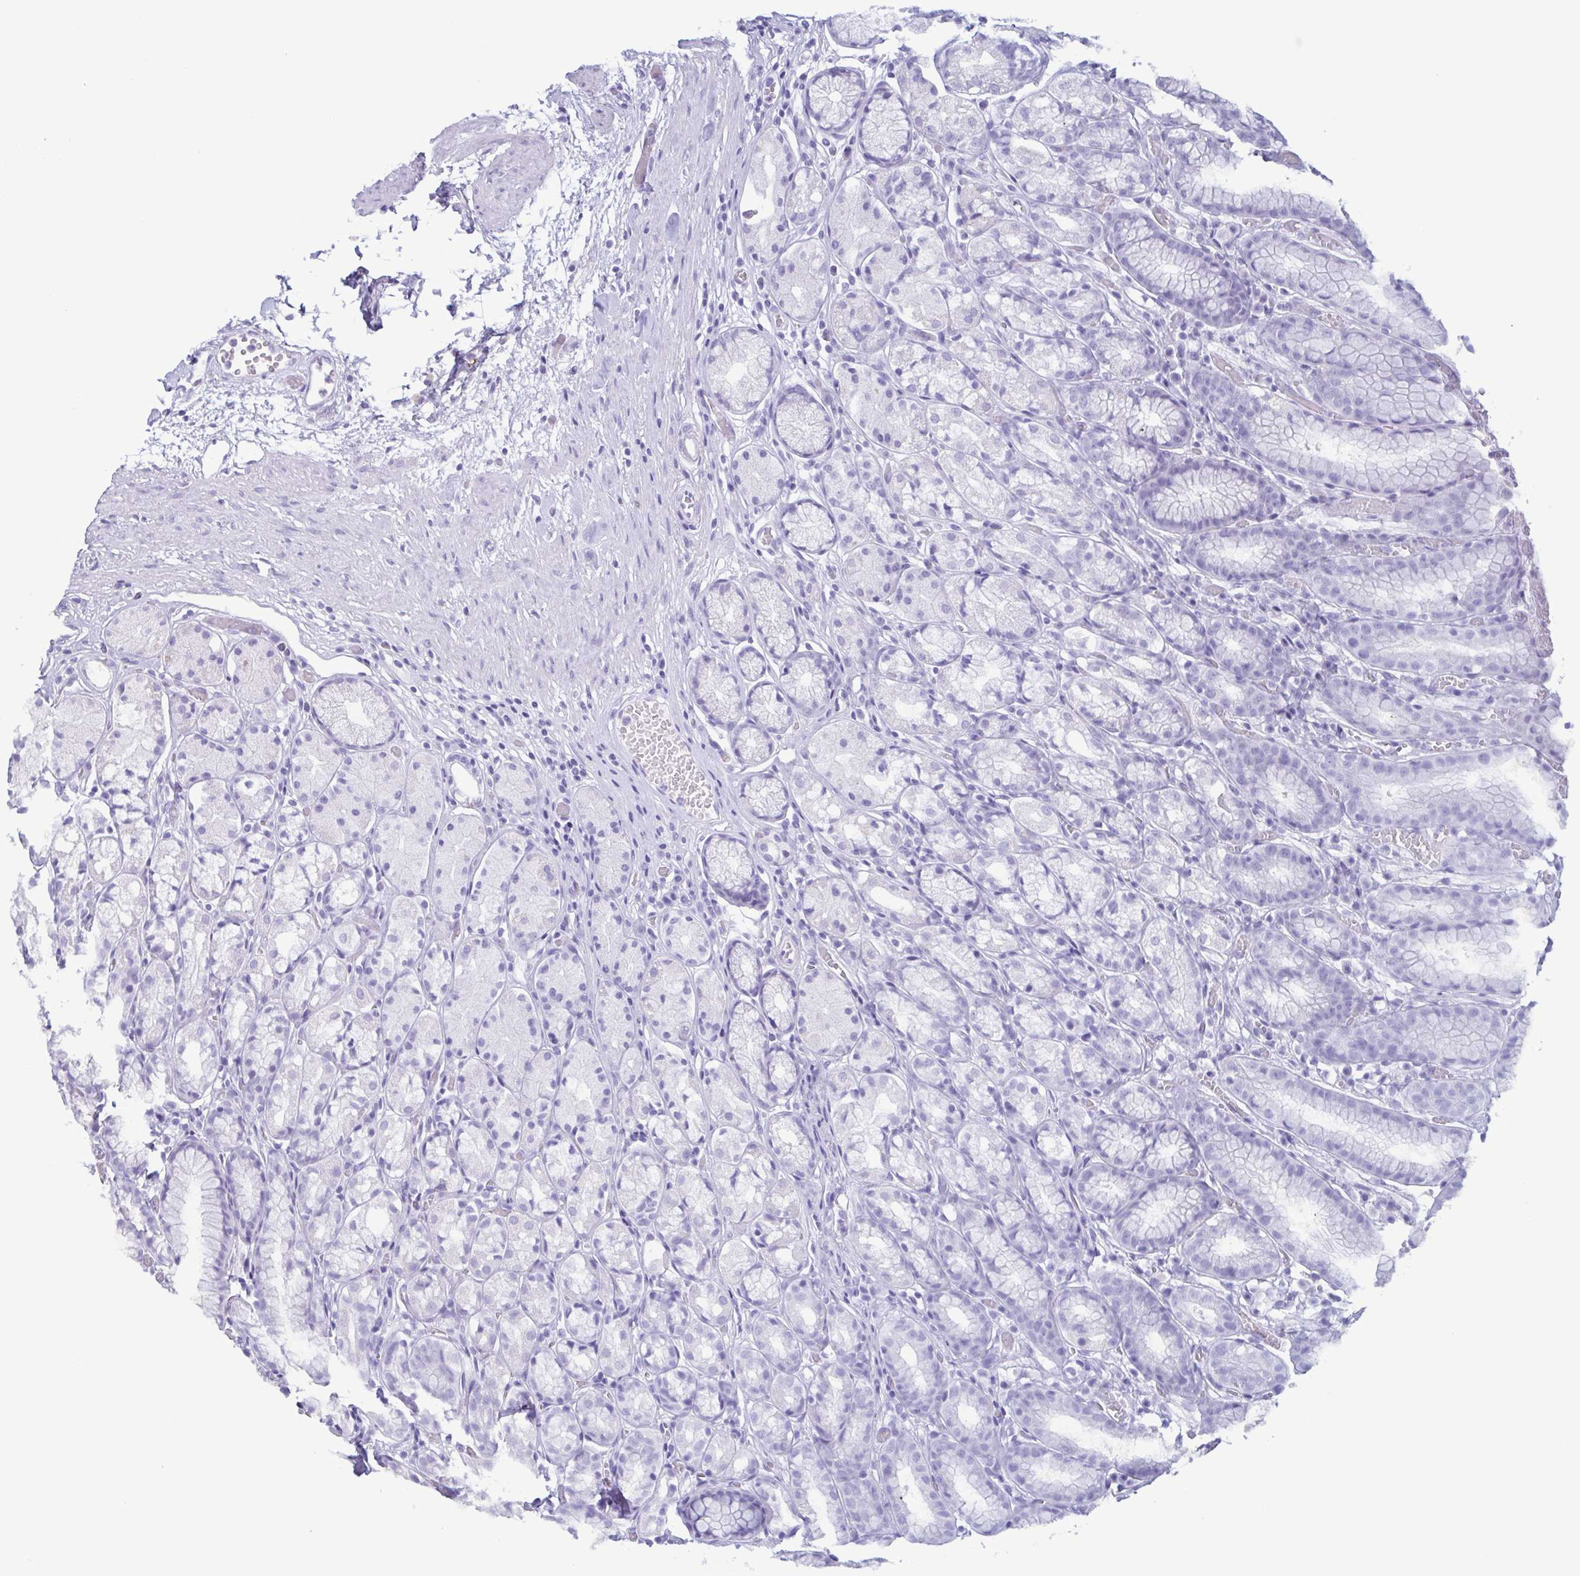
{"staining": {"intensity": "negative", "quantity": "none", "location": "none"}, "tissue": "stomach", "cell_type": "Glandular cells", "image_type": "normal", "snomed": [{"axis": "morphology", "description": "Normal tissue, NOS"}, {"axis": "topography", "description": "Stomach"}], "caption": "This is an immunohistochemistry histopathology image of normal stomach. There is no expression in glandular cells.", "gene": "LTF", "patient": {"sex": "male", "age": 70}}